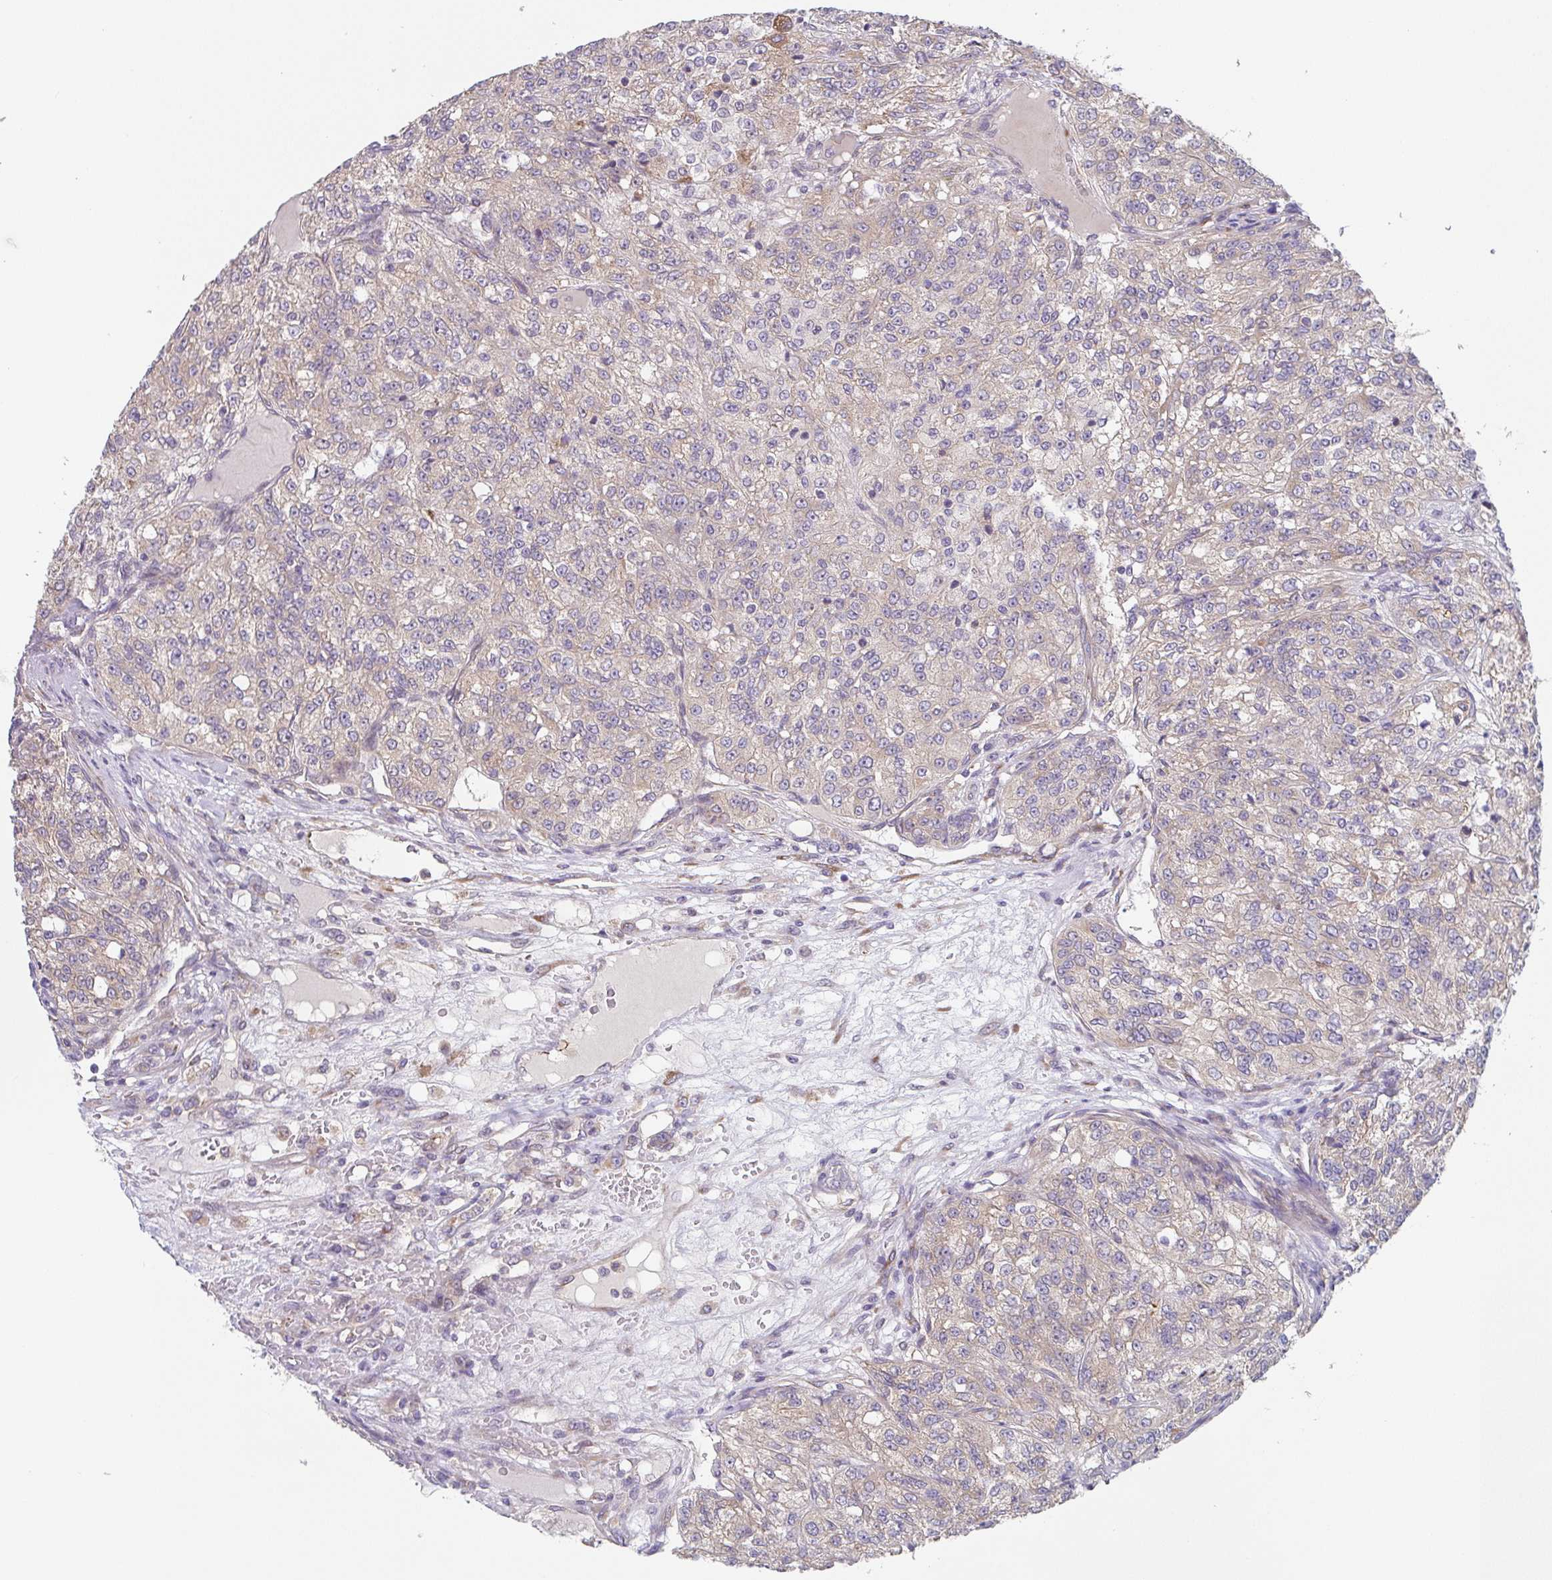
{"staining": {"intensity": "negative", "quantity": "none", "location": "none"}, "tissue": "renal cancer", "cell_type": "Tumor cells", "image_type": "cancer", "snomed": [{"axis": "morphology", "description": "Adenocarcinoma, NOS"}, {"axis": "topography", "description": "Kidney"}], "caption": "This is an IHC image of renal adenocarcinoma. There is no expression in tumor cells.", "gene": "TSPAN31", "patient": {"sex": "female", "age": 63}}